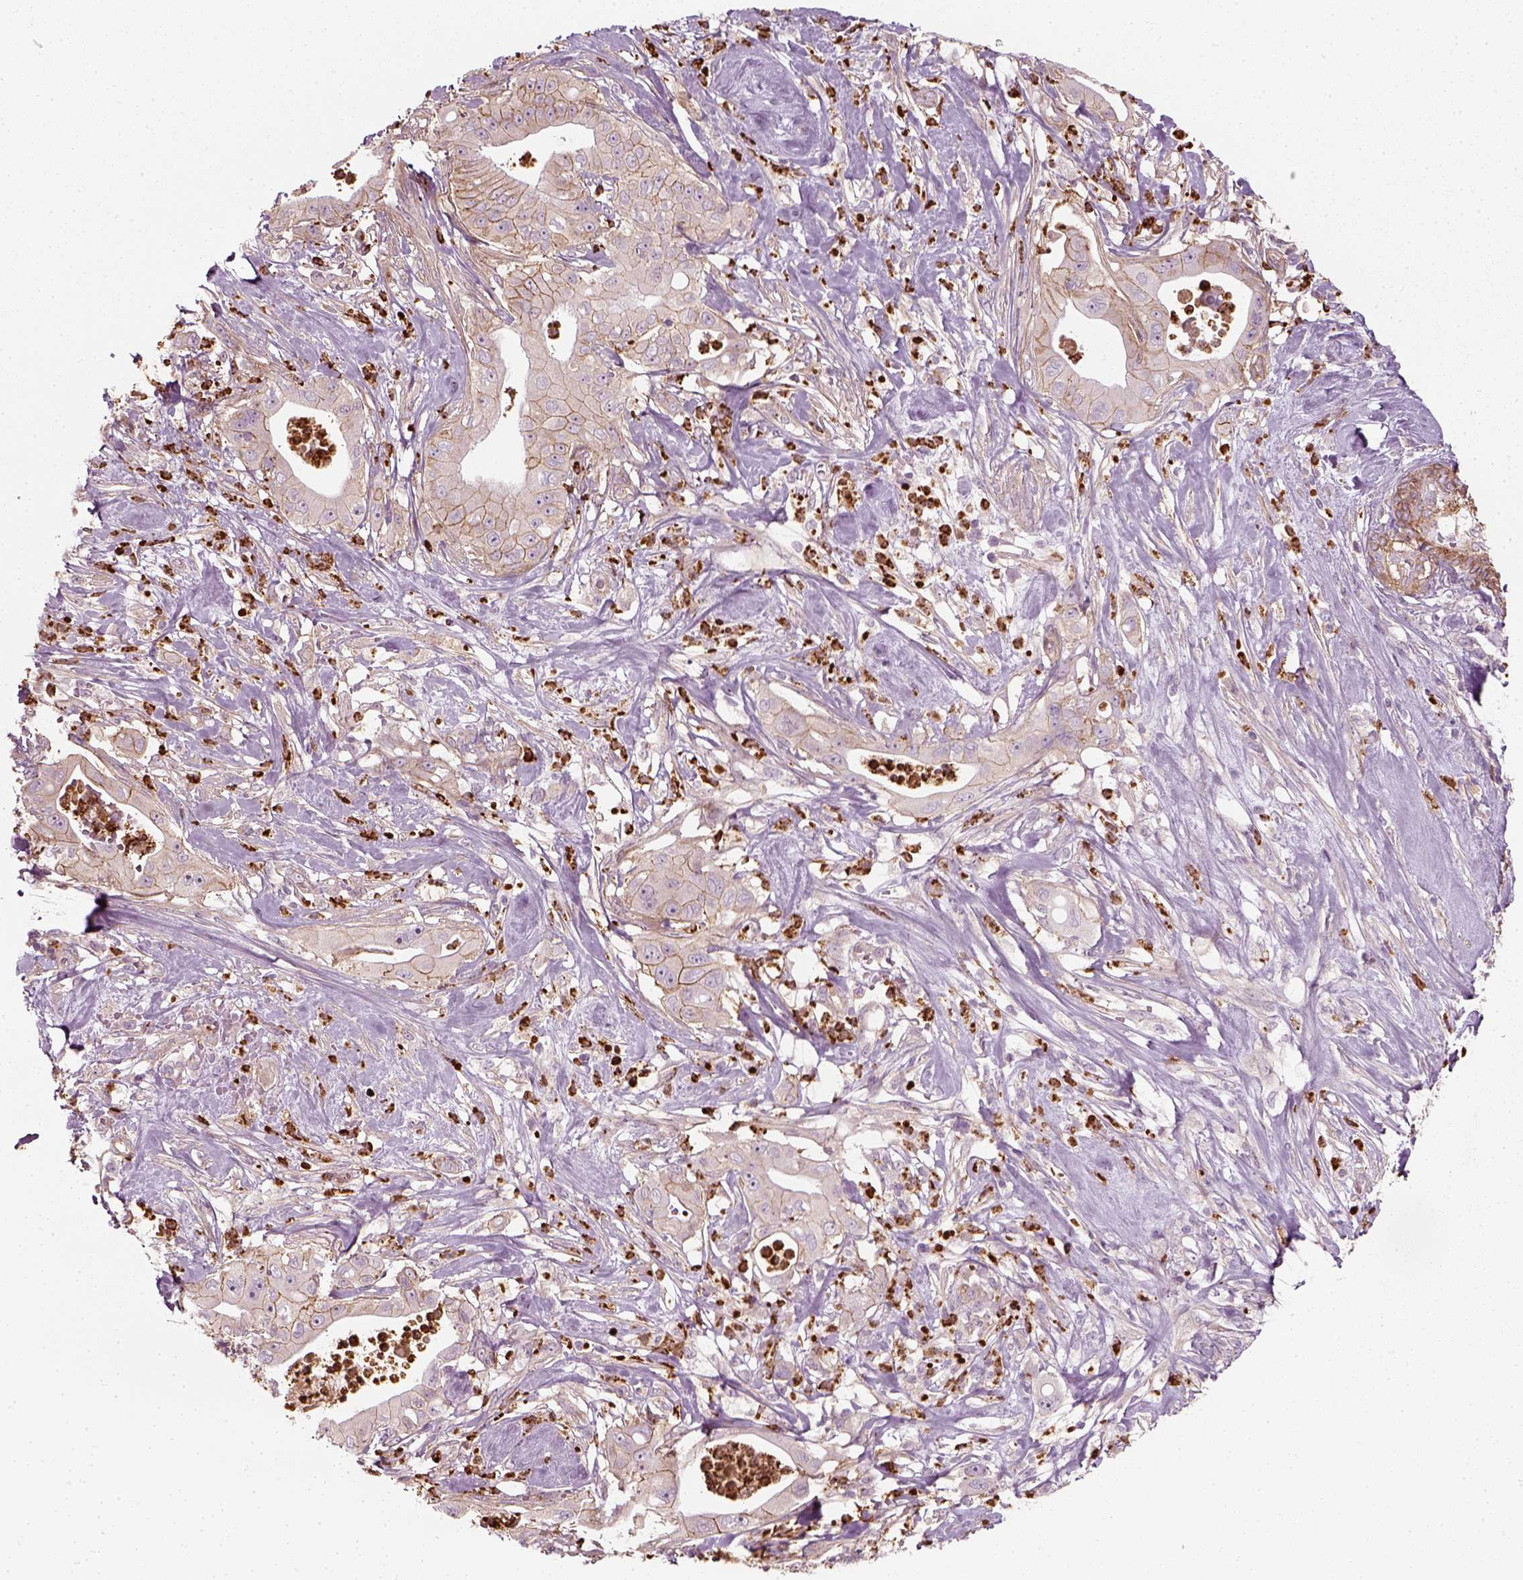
{"staining": {"intensity": "moderate", "quantity": "<25%", "location": "cytoplasmic/membranous"}, "tissue": "pancreatic cancer", "cell_type": "Tumor cells", "image_type": "cancer", "snomed": [{"axis": "morphology", "description": "Adenocarcinoma, NOS"}, {"axis": "topography", "description": "Pancreas"}], "caption": "DAB immunohistochemical staining of human pancreatic cancer (adenocarcinoma) reveals moderate cytoplasmic/membranous protein expression in about <25% of tumor cells.", "gene": "NPTN", "patient": {"sex": "male", "age": 71}}